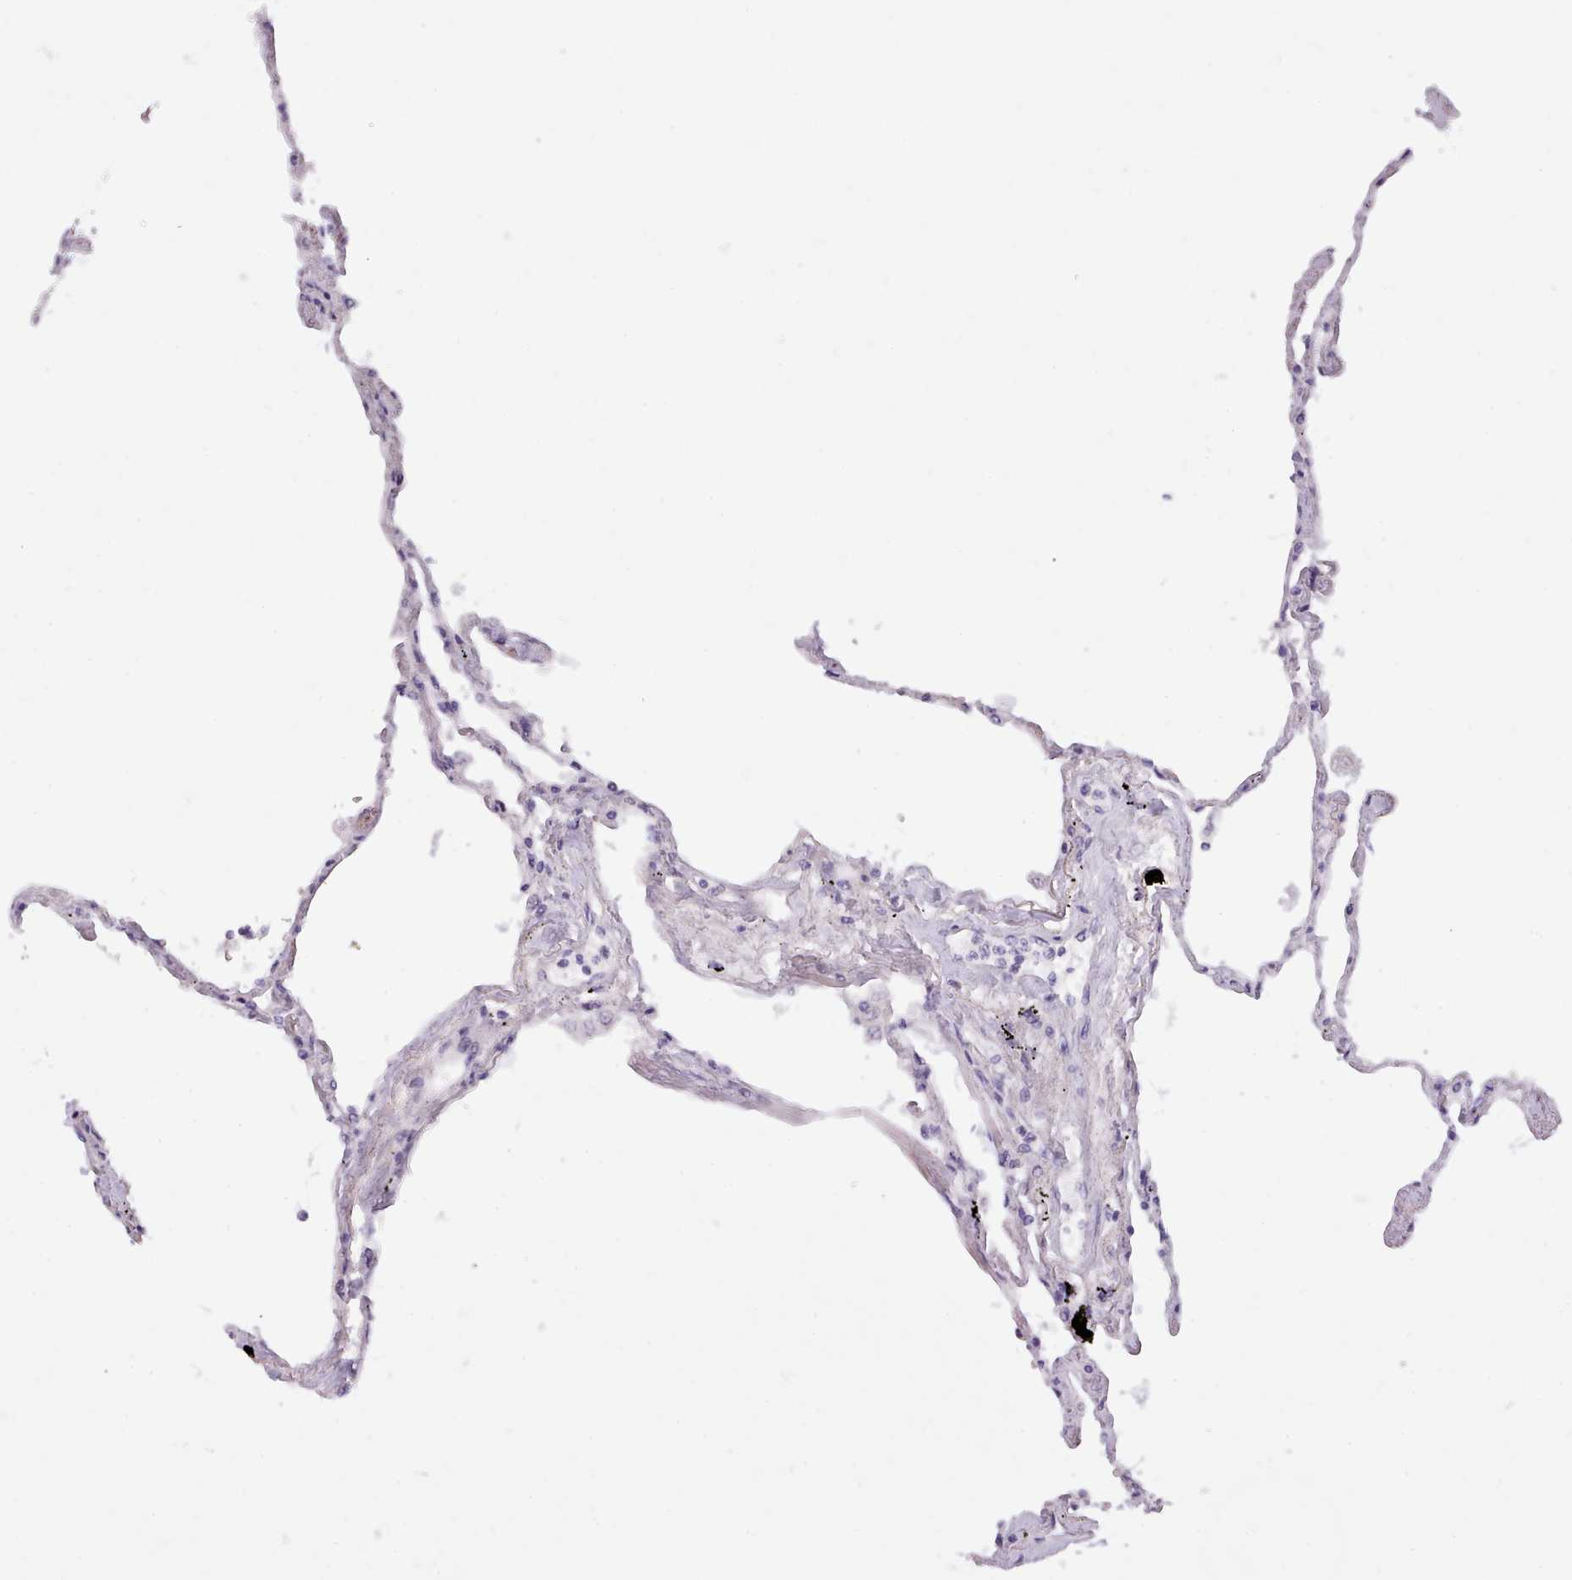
{"staining": {"intensity": "negative", "quantity": "none", "location": "none"}, "tissue": "lung", "cell_type": "Alveolar cells", "image_type": "normal", "snomed": [{"axis": "morphology", "description": "Normal tissue, NOS"}, {"axis": "topography", "description": "Lung"}], "caption": "This is a micrograph of IHC staining of benign lung, which shows no expression in alveolar cells. The staining is performed using DAB (3,3'-diaminobenzidine) brown chromogen with nuclei counter-stained in using hematoxylin.", "gene": "CYP2A13", "patient": {"sex": "female", "age": 67}}